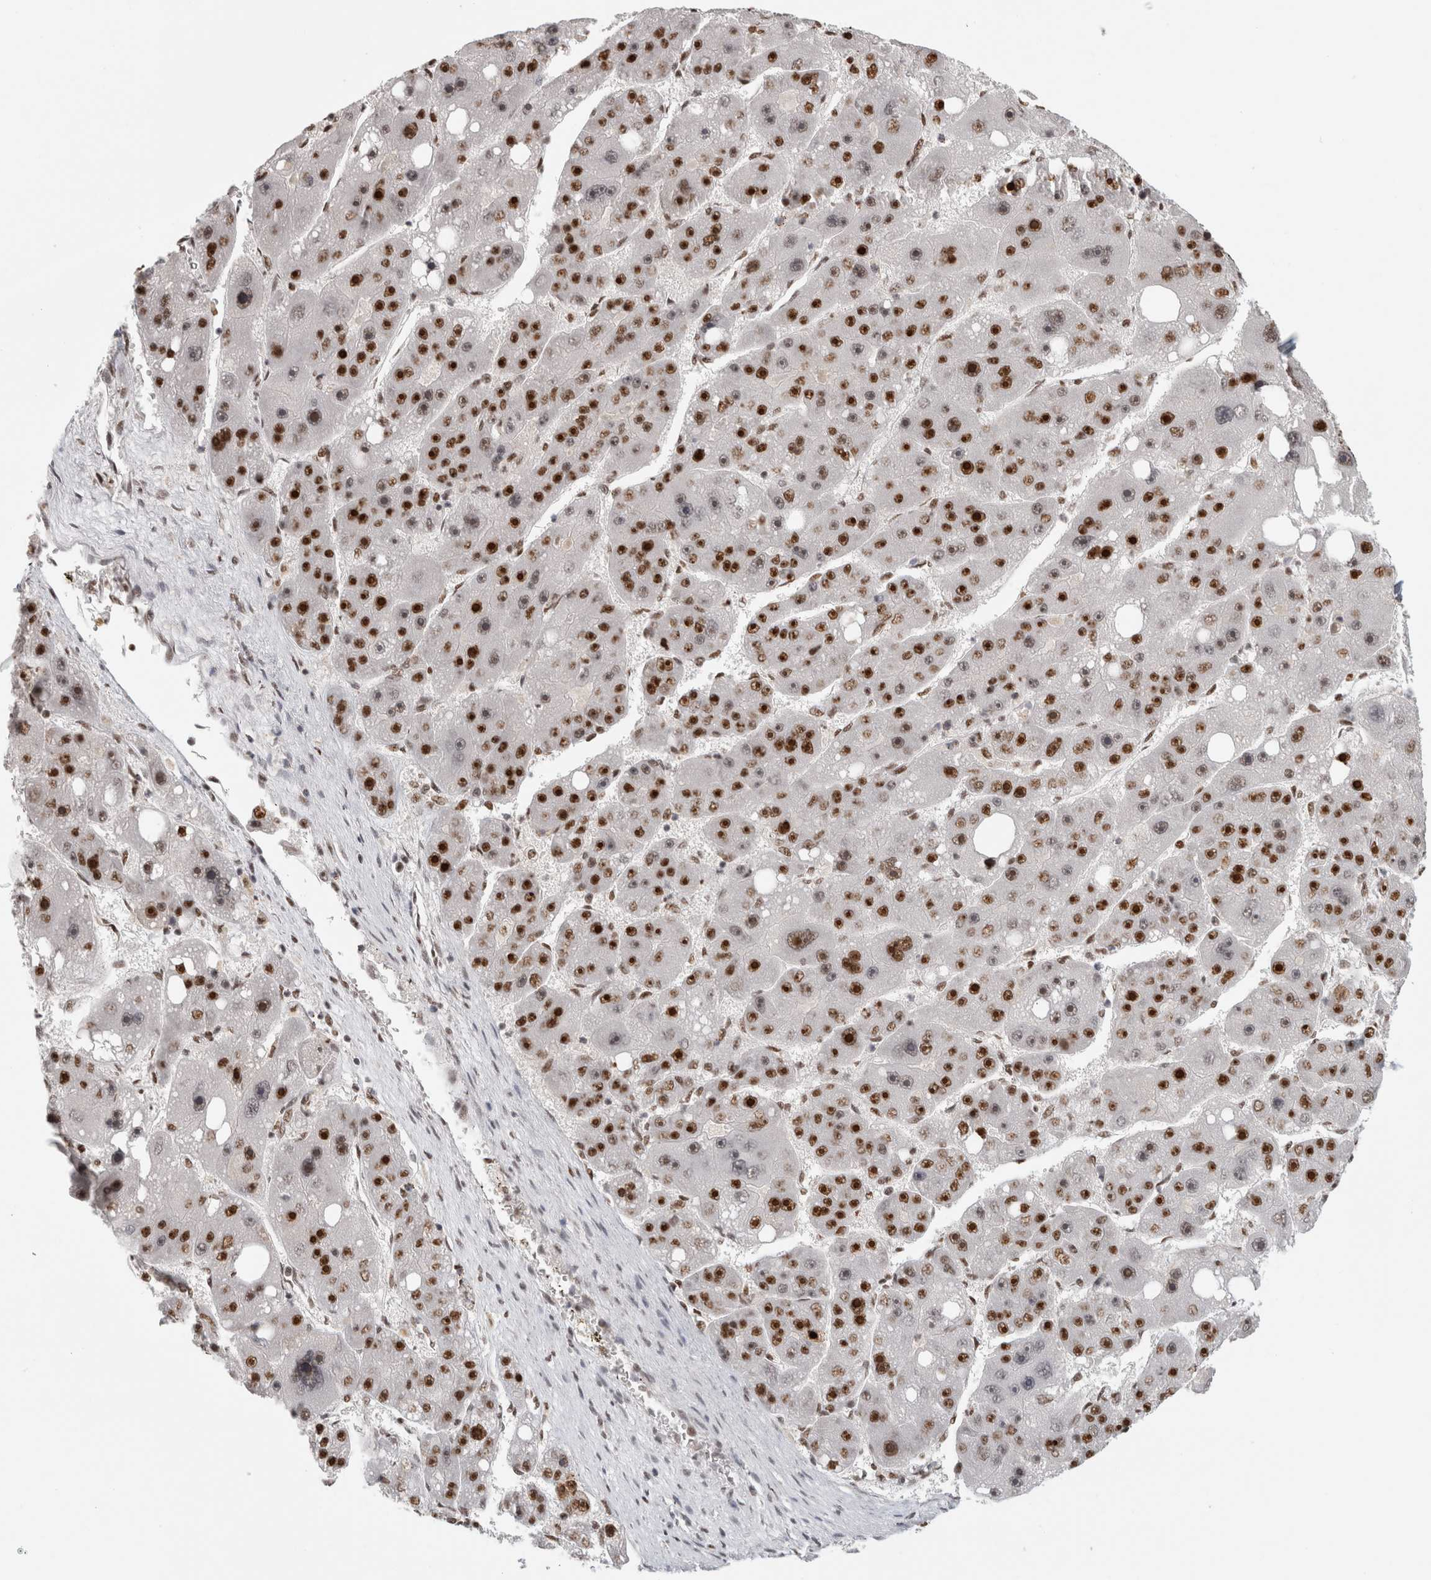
{"staining": {"intensity": "strong", "quantity": ">75%", "location": "nuclear"}, "tissue": "liver cancer", "cell_type": "Tumor cells", "image_type": "cancer", "snomed": [{"axis": "morphology", "description": "Carcinoma, Hepatocellular, NOS"}, {"axis": "topography", "description": "Liver"}], "caption": "IHC histopathology image of neoplastic tissue: human liver cancer (hepatocellular carcinoma) stained using IHC exhibits high levels of strong protein expression localized specifically in the nuclear of tumor cells, appearing as a nuclear brown color.", "gene": "EBNA1BP2", "patient": {"sex": "female", "age": 61}}